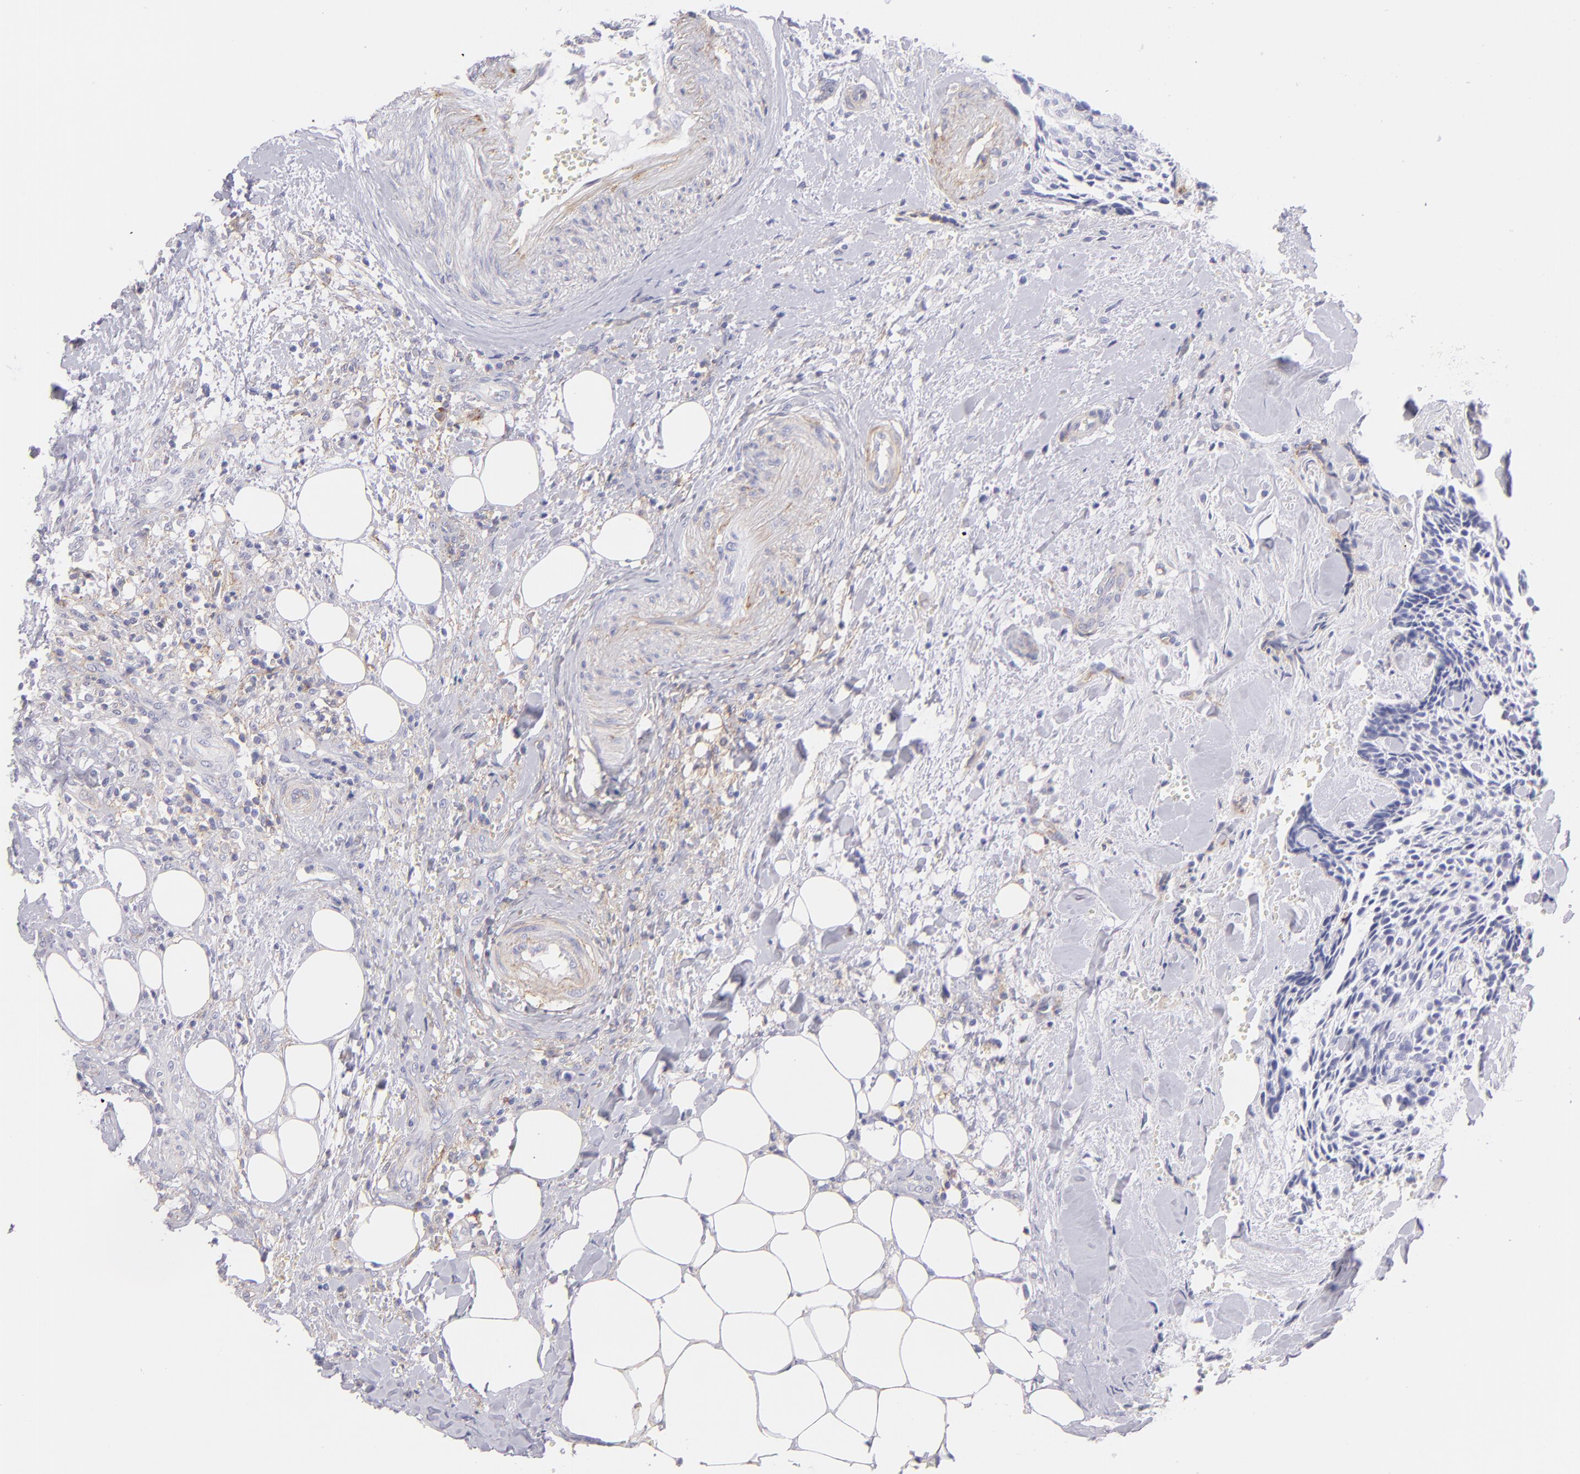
{"staining": {"intensity": "negative", "quantity": "none", "location": "none"}, "tissue": "head and neck cancer", "cell_type": "Tumor cells", "image_type": "cancer", "snomed": [{"axis": "morphology", "description": "Squamous cell carcinoma, NOS"}, {"axis": "topography", "description": "Salivary gland"}, {"axis": "topography", "description": "Head-Neck"}], "caption": "A micrograph of human head and neck squamous cell carcinoma is negative for staining in tumor cells. (Brightfield microscopy of DAB (3,3'-diaminobenzidine) IHC at high magnification).", "gene": "CD81", "patient": {"sex": "male", "age": 70}}